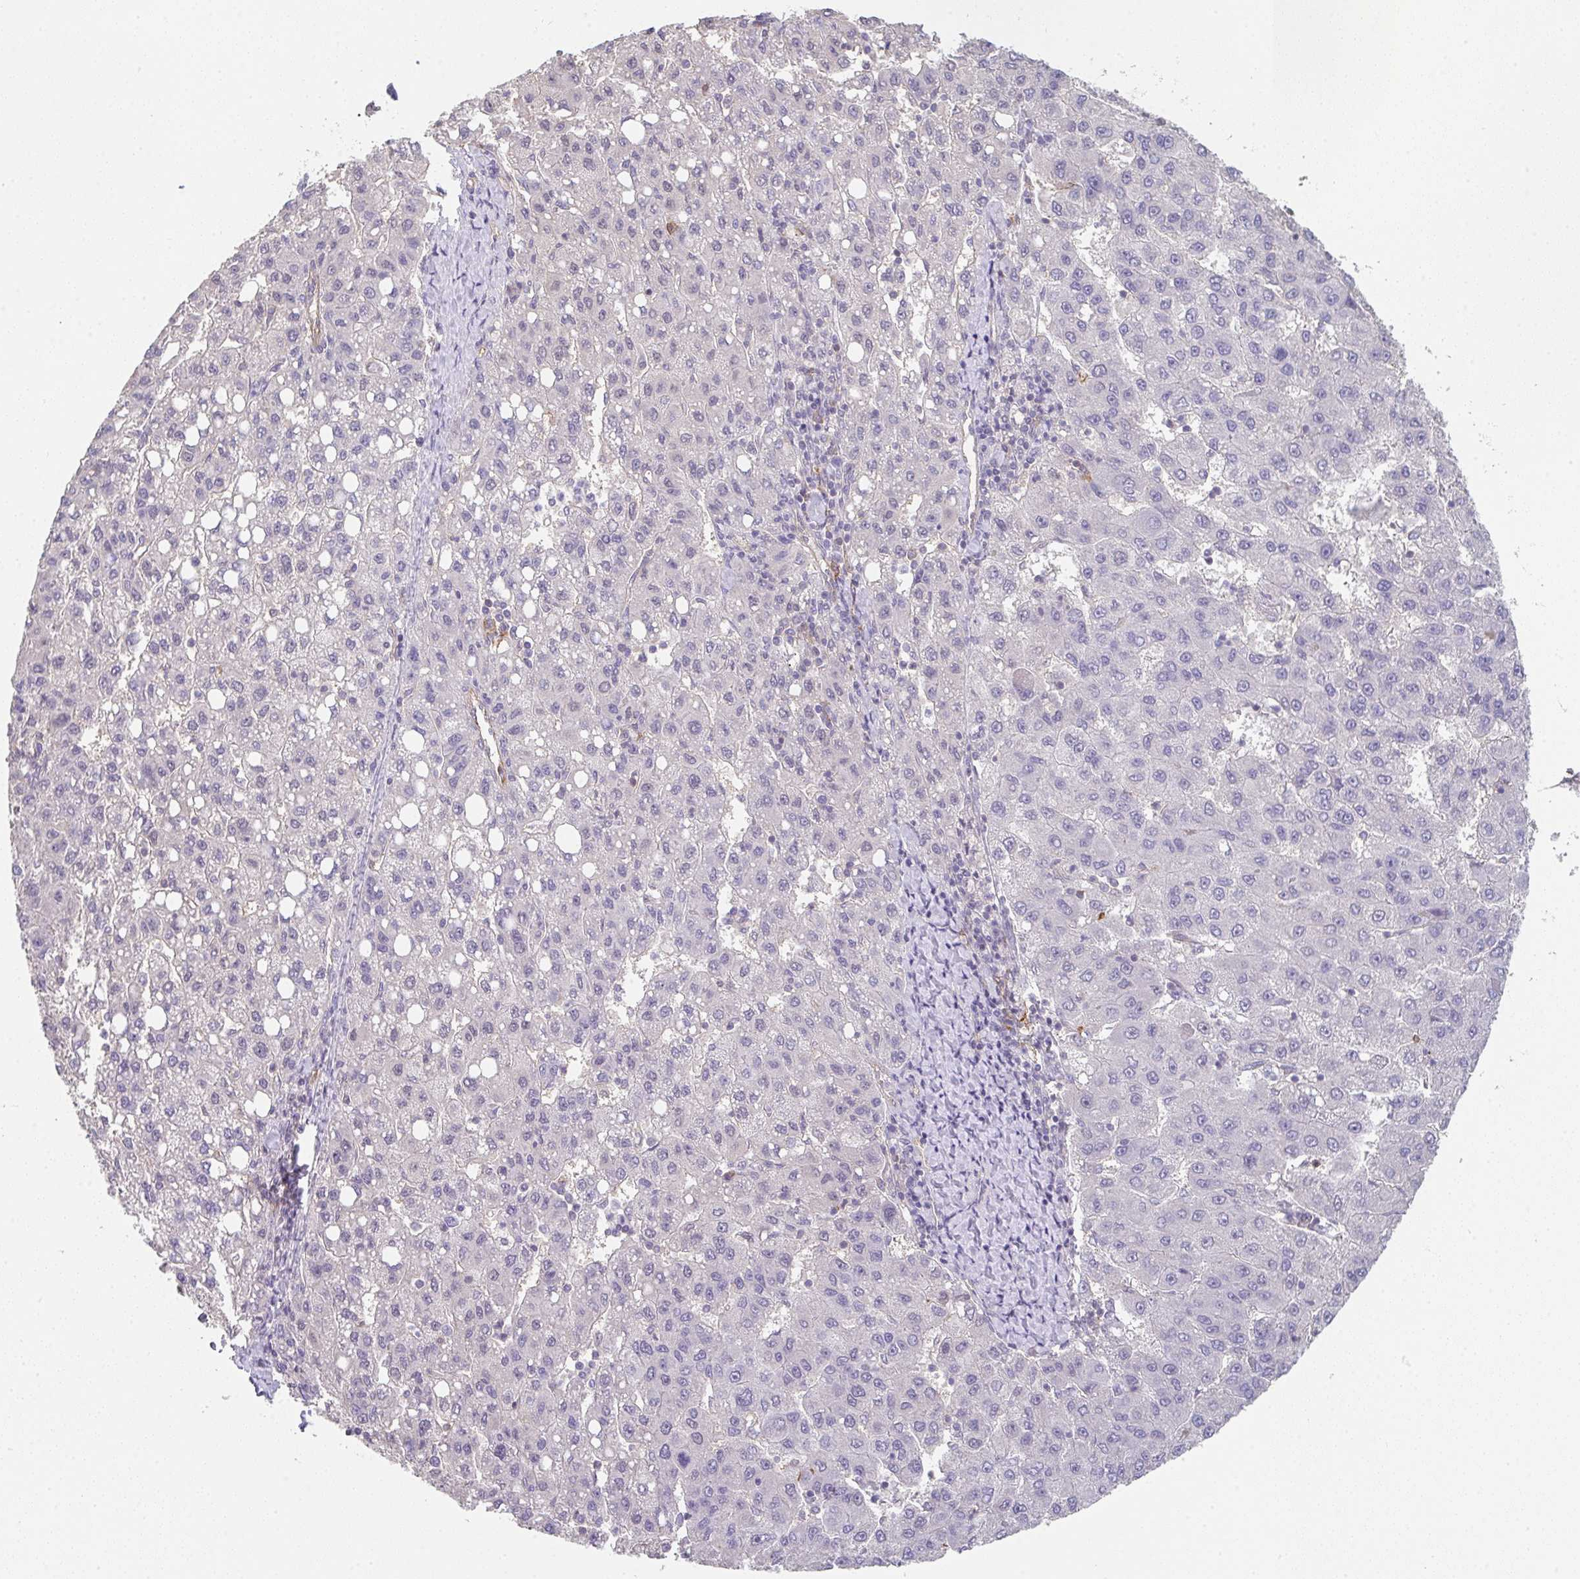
{"staining": {"intensity": "negative", "quantity": "none", "location": "none"}, "tissue": "liver cancer", "cell_type": "Tumor cells", "image_type": "cancer", "snomed": [{"axis": "morphology", "description": "Carcinoma, Hepatocellular, NOS"}, {"axis": "topography", "description": "Liver"}], "caption": "Tumor cells are negative for brown protein staining in liver cancer.", "gene": "DBN1", "patient": {"sex": "female", "age": 82}}